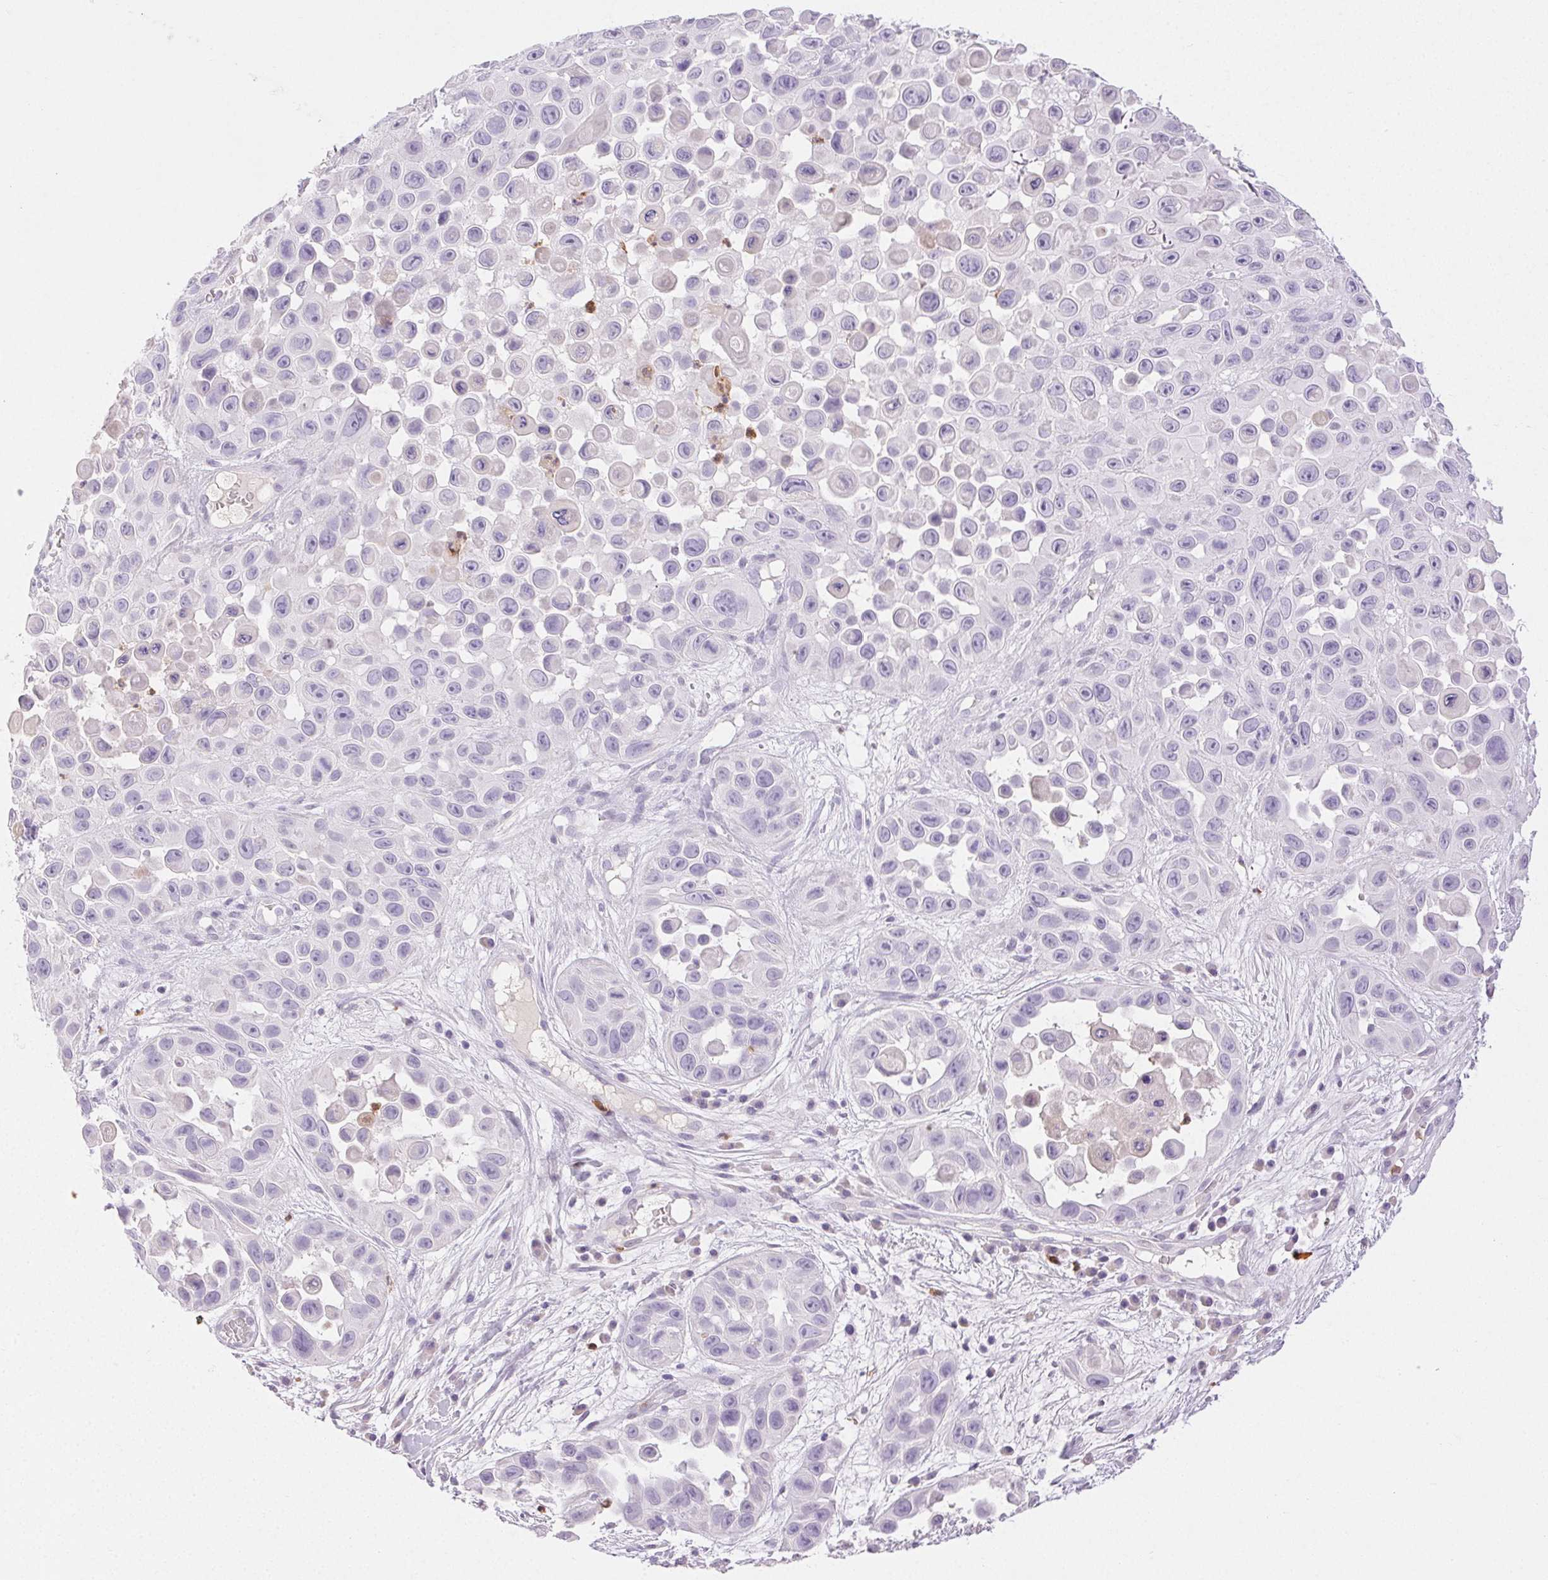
{"staining": {"intensity": "negative", "quantity": "none", "location": "none"}, "tissue": "skin cancer", "cell_type": "Tumor cells", "image_type": "cancer", "snomed": [{"axis": "morphology", "description": "Squamous cell carcinoma, NOS"}, {"axis": "topography", "description": "Skin"}], "caption": "Tumor cells are negative for brown protein staining in skin squamous cell carcinoma. Nuclei are stained in blue.", "gene": "EMX2", "patient": {"sex": "male", "age": 81}}